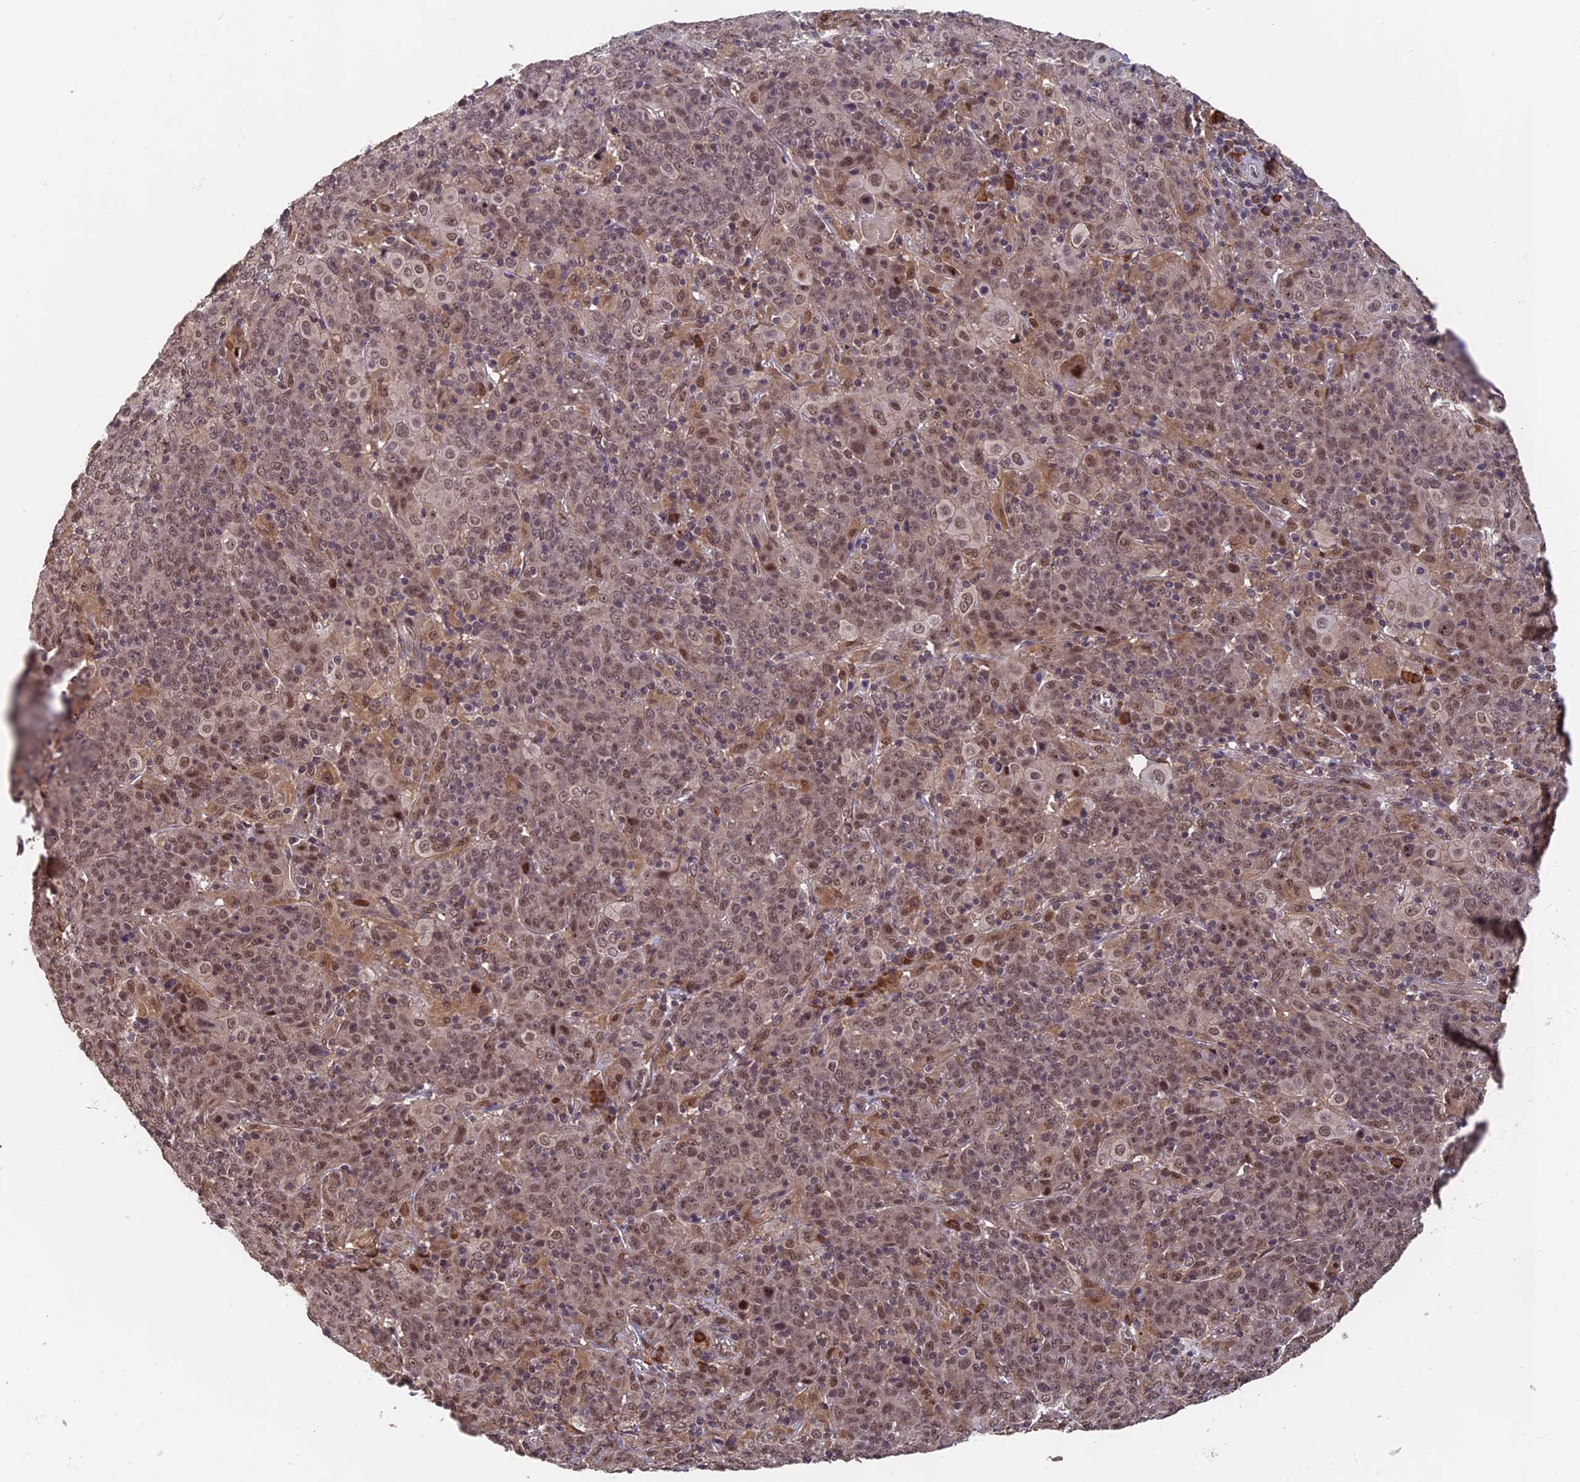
{"staining": {"intensity": "moderate", "quantity": ">75%", "location": "nuclear"}, "tissue": "cervical cancer", "cell_type": "Tumor cells", "image_type": "cancer", "snomed": [{"axis": "morphology", "description": "Squamous cell carcinoma, NOS"}, {"axis": "topography", "description": "Cervix"}], "caption": "The photomicrograph reveals a brown stain indicating the presence of a protein in the nuclear of tumor cells in cervical cancer (squamous cell carcinoma).", "gene": "OSBPL1A", "patient": {"sex": "female", "age": 67}}